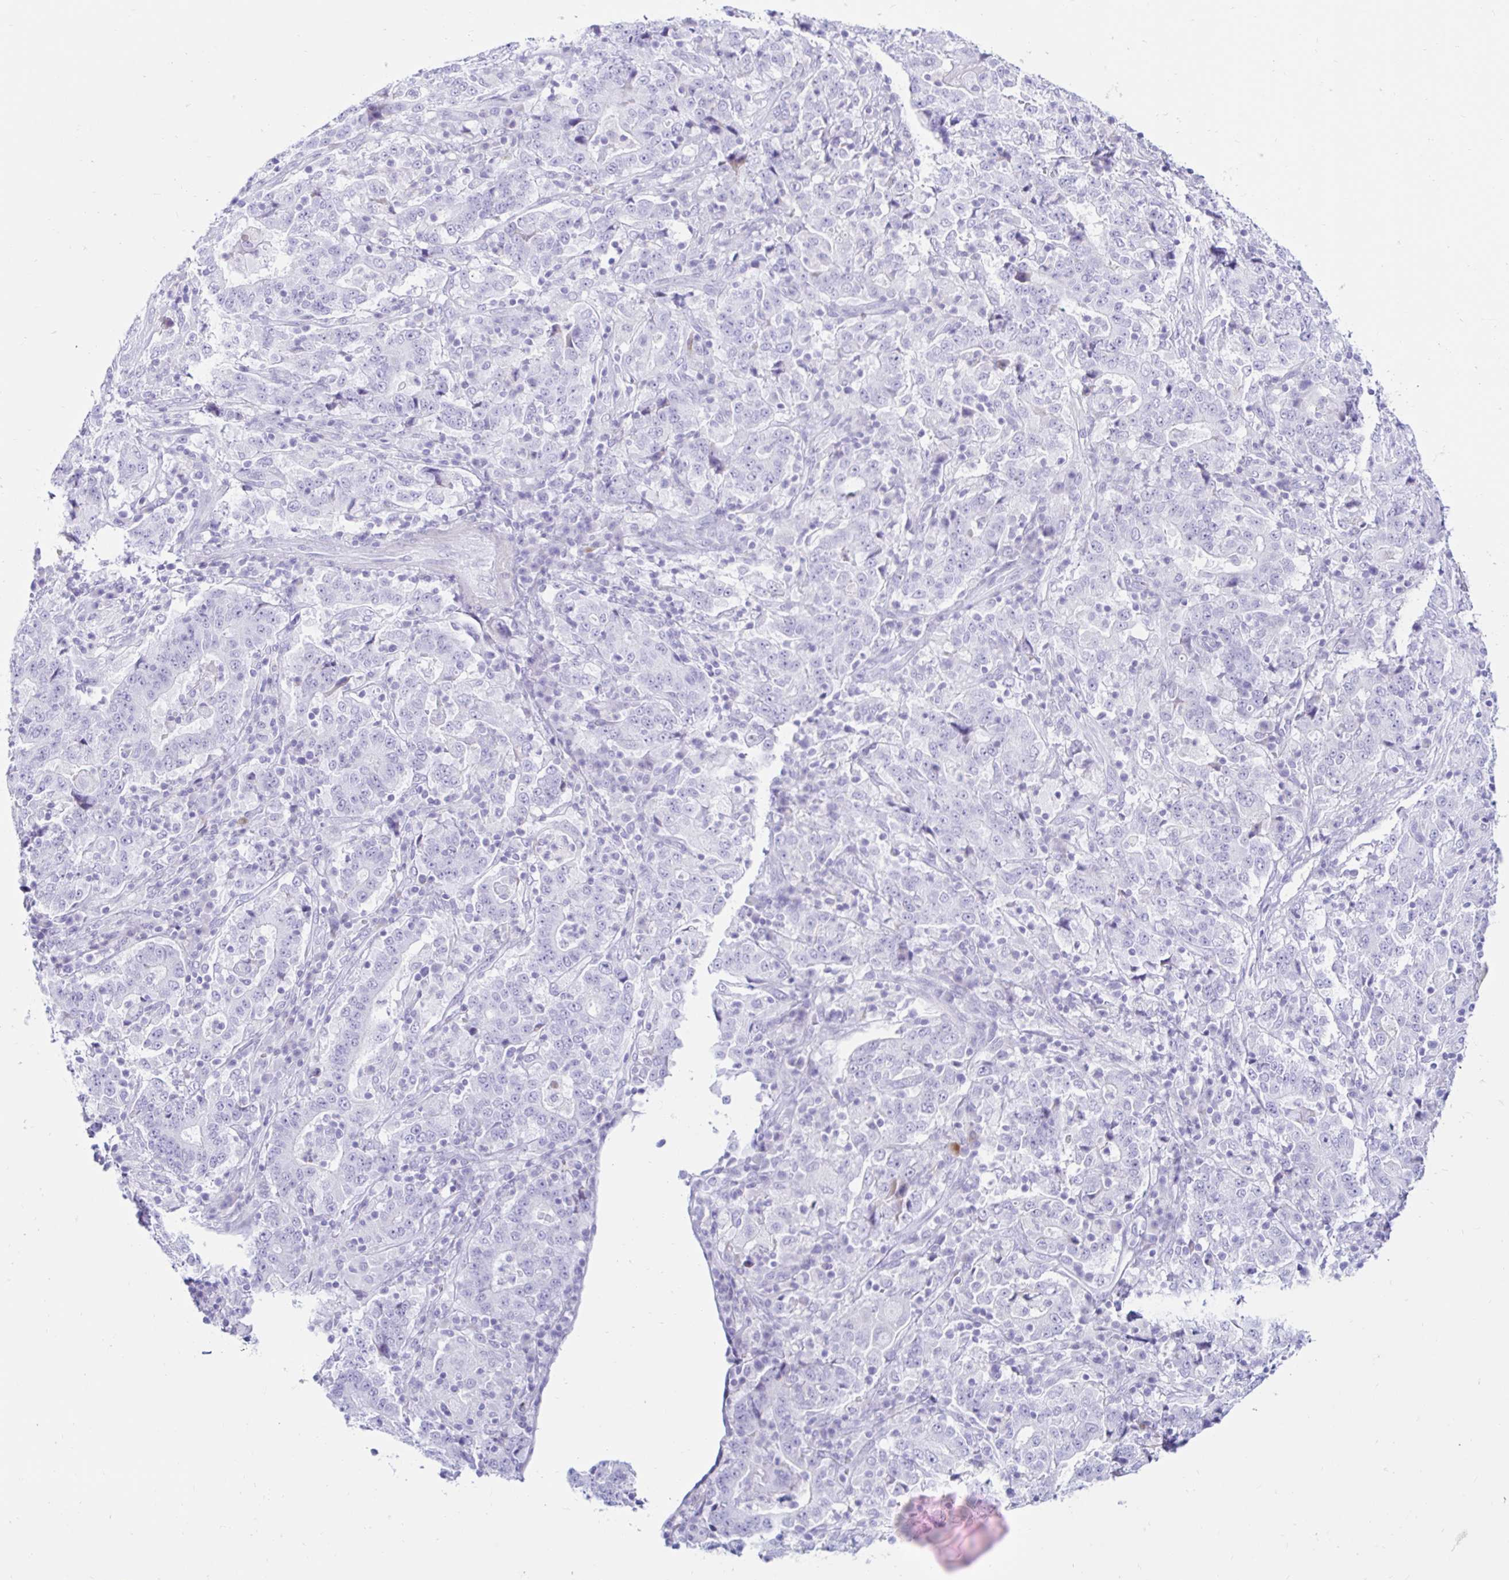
{"staining": {"intensity": "negative", "quantity": "none", "location": "none"}, "tissue": "stomach cancer", "cell_type": "Tumor cells", "image_type": "cancer", "snomed": [{"axis": "morphology", "description": "Normal tissue, NOS"}, {"axis": "morphology", "description": "Adenocarcinoma, NOS"}, {"axis": "topography", "description": "Stomach, upper"}, {"axis": "topography", "description": "Stomach"}], "caption": "There is no significant staining in tumor cells of stomach cancer. (Stains: DAB IHC with hematoxylin counter stain, Microscopy: brightfield microscopy at high magnification).", "gene": "BEST1", "patient": {"sex": "male", "age": 59}}